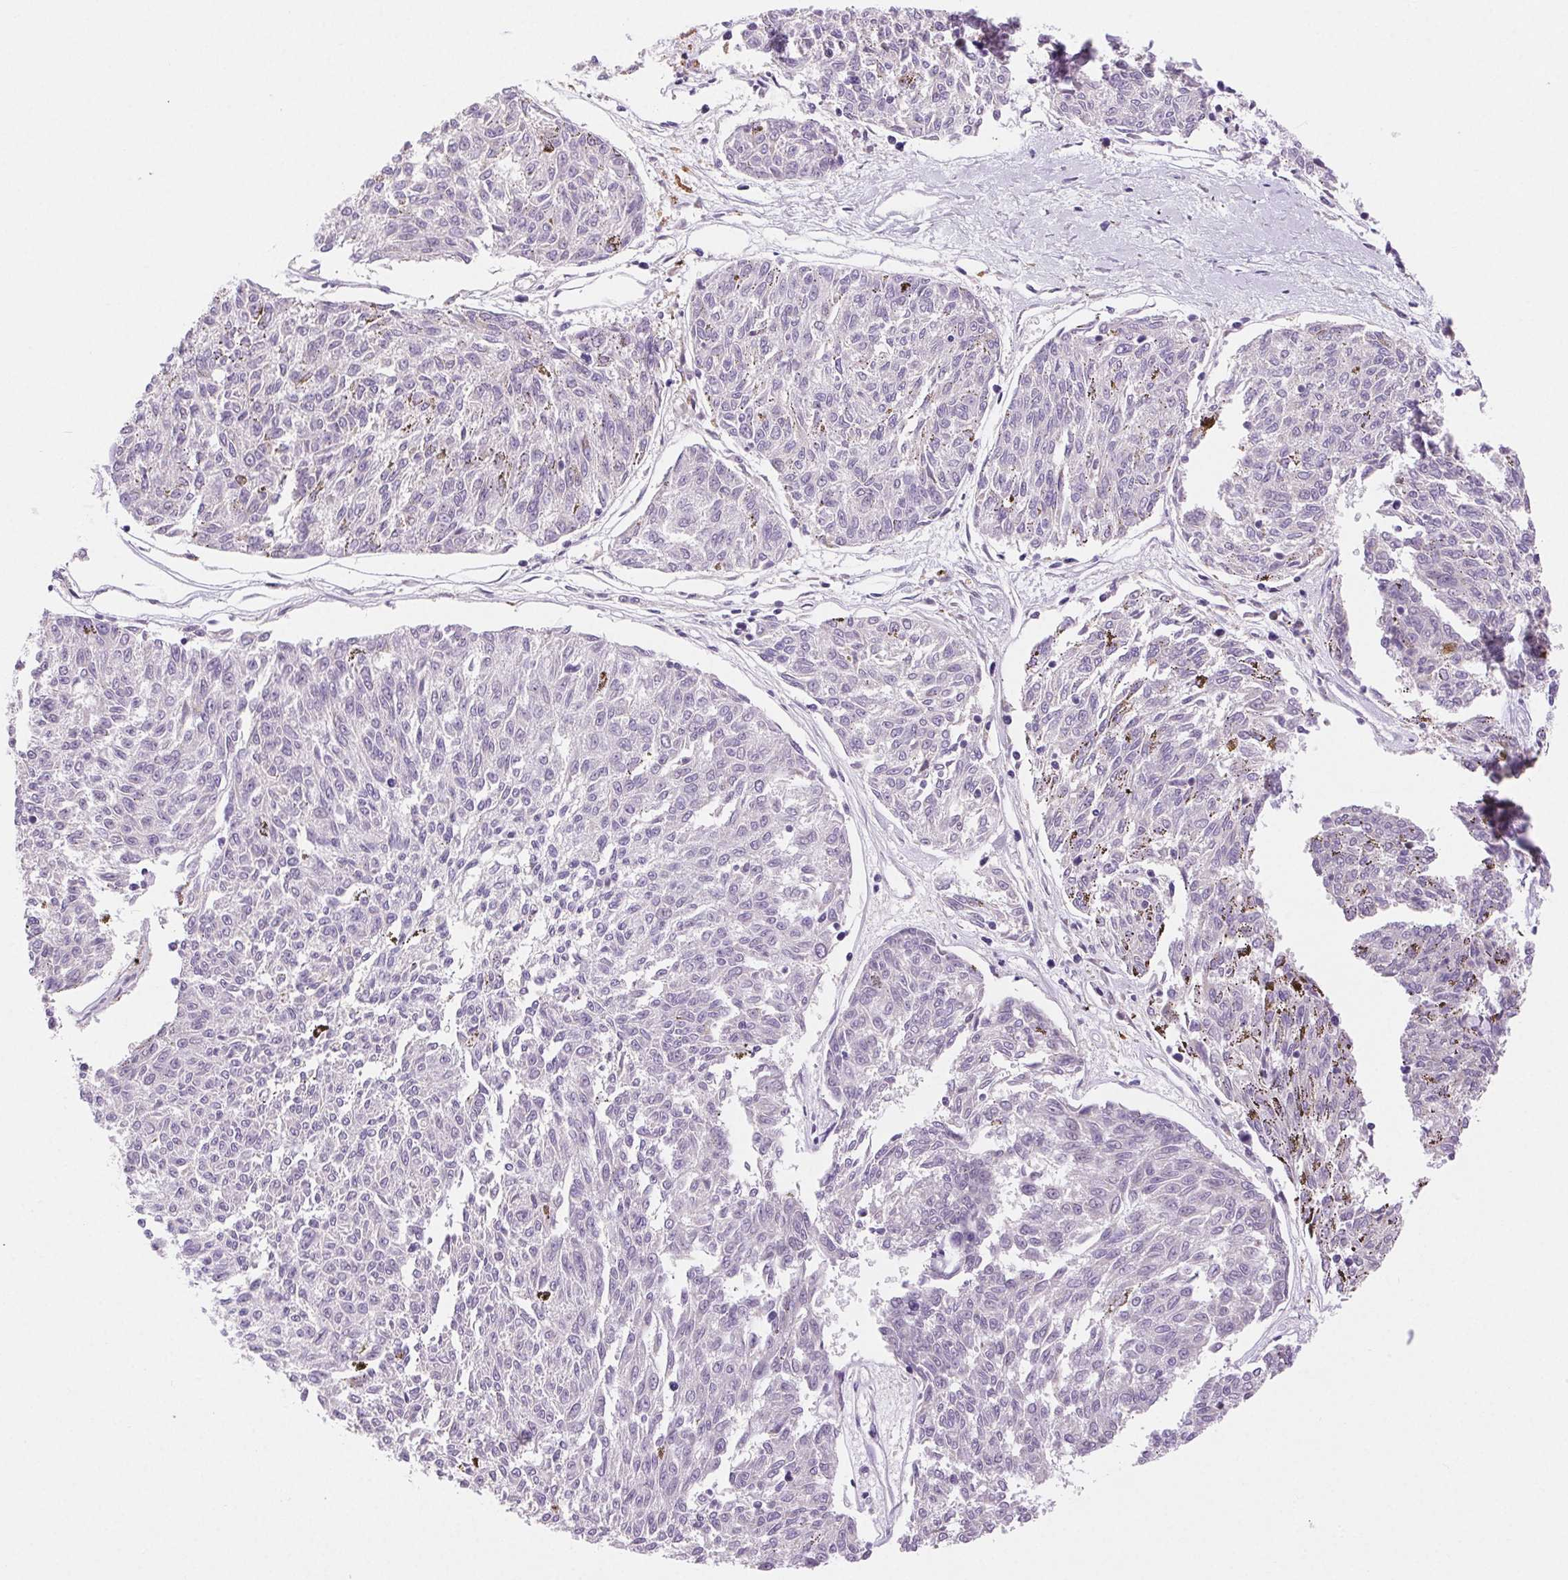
{"staining": {"intensity": "negative", "quantity": "none", "location": "none"}, "tissue": "melanoma", "cell_type": "Tumor cells", "image_type": "cancer", "snomed": [{"axis": "morphology", "description": "Malignant melanoma, NOS"}, {"axis": "topography", "description": "Skin"}], "caption": "Immunohistochemistry (IHC) of human melanoma exhibits no staining in tumor cells.", "gene": "ARHGAP11B", "patient": {"sex": "female", "age": 72}}